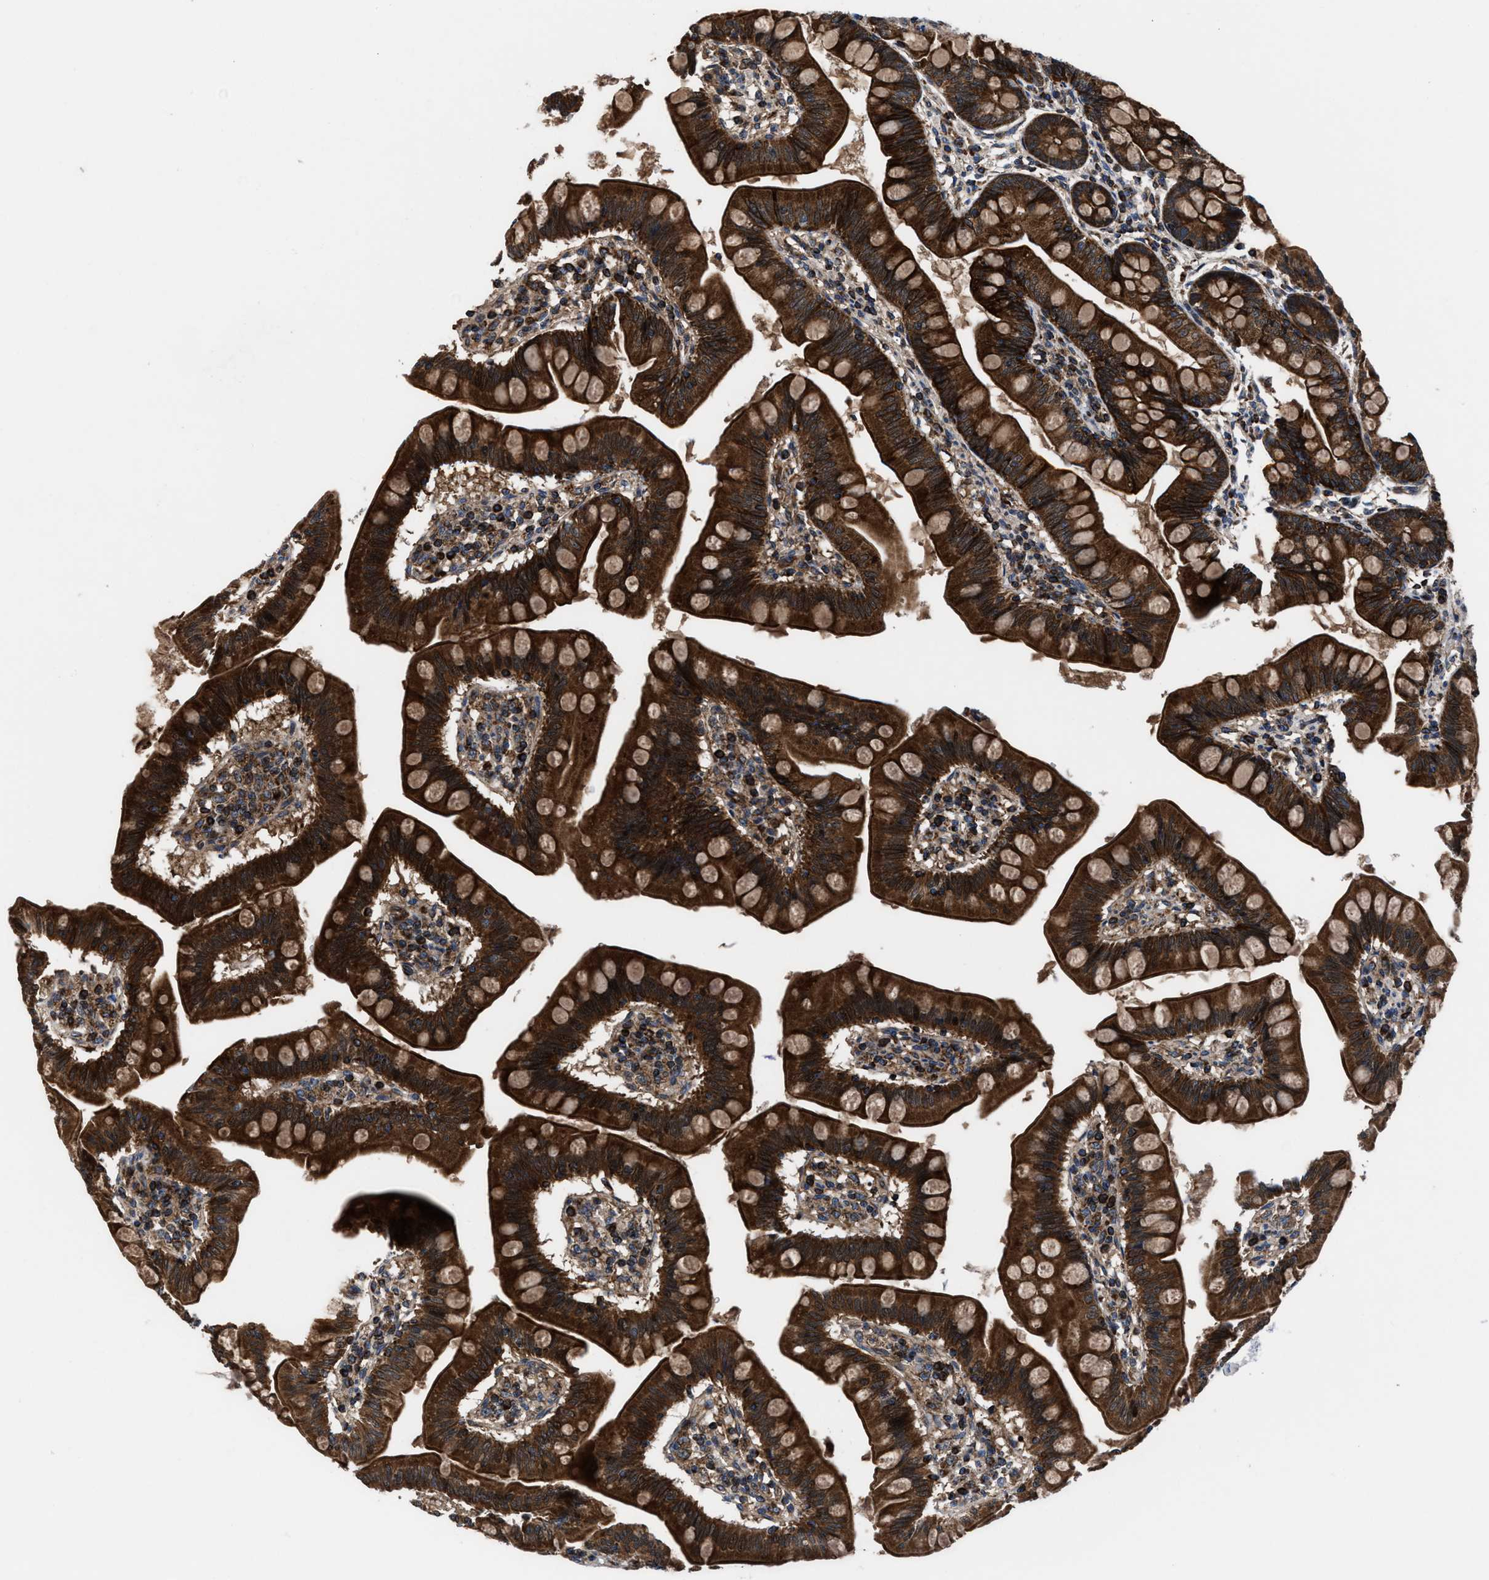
{"staining": {"intensity": "strong", "quantity": ">75%", "location": "cytoplasmic/membranous"}, "tissue": "small intestine", "cell_type": "Glandular cells", "image_type": "normal", "snomed": [{"axis": "morphology", "description": "Normal tissue, NOS"}, {"axis": "topography", "description": "Small intestine"}], "caption": "Strong cytoplasmic/membranous positivity for a protein is identified in approximately >75% of glandular cells of normal small intestine using immunohistochemistry.", "gene": "PRR15L", "patient": {"sex": "male", "age": 7}}